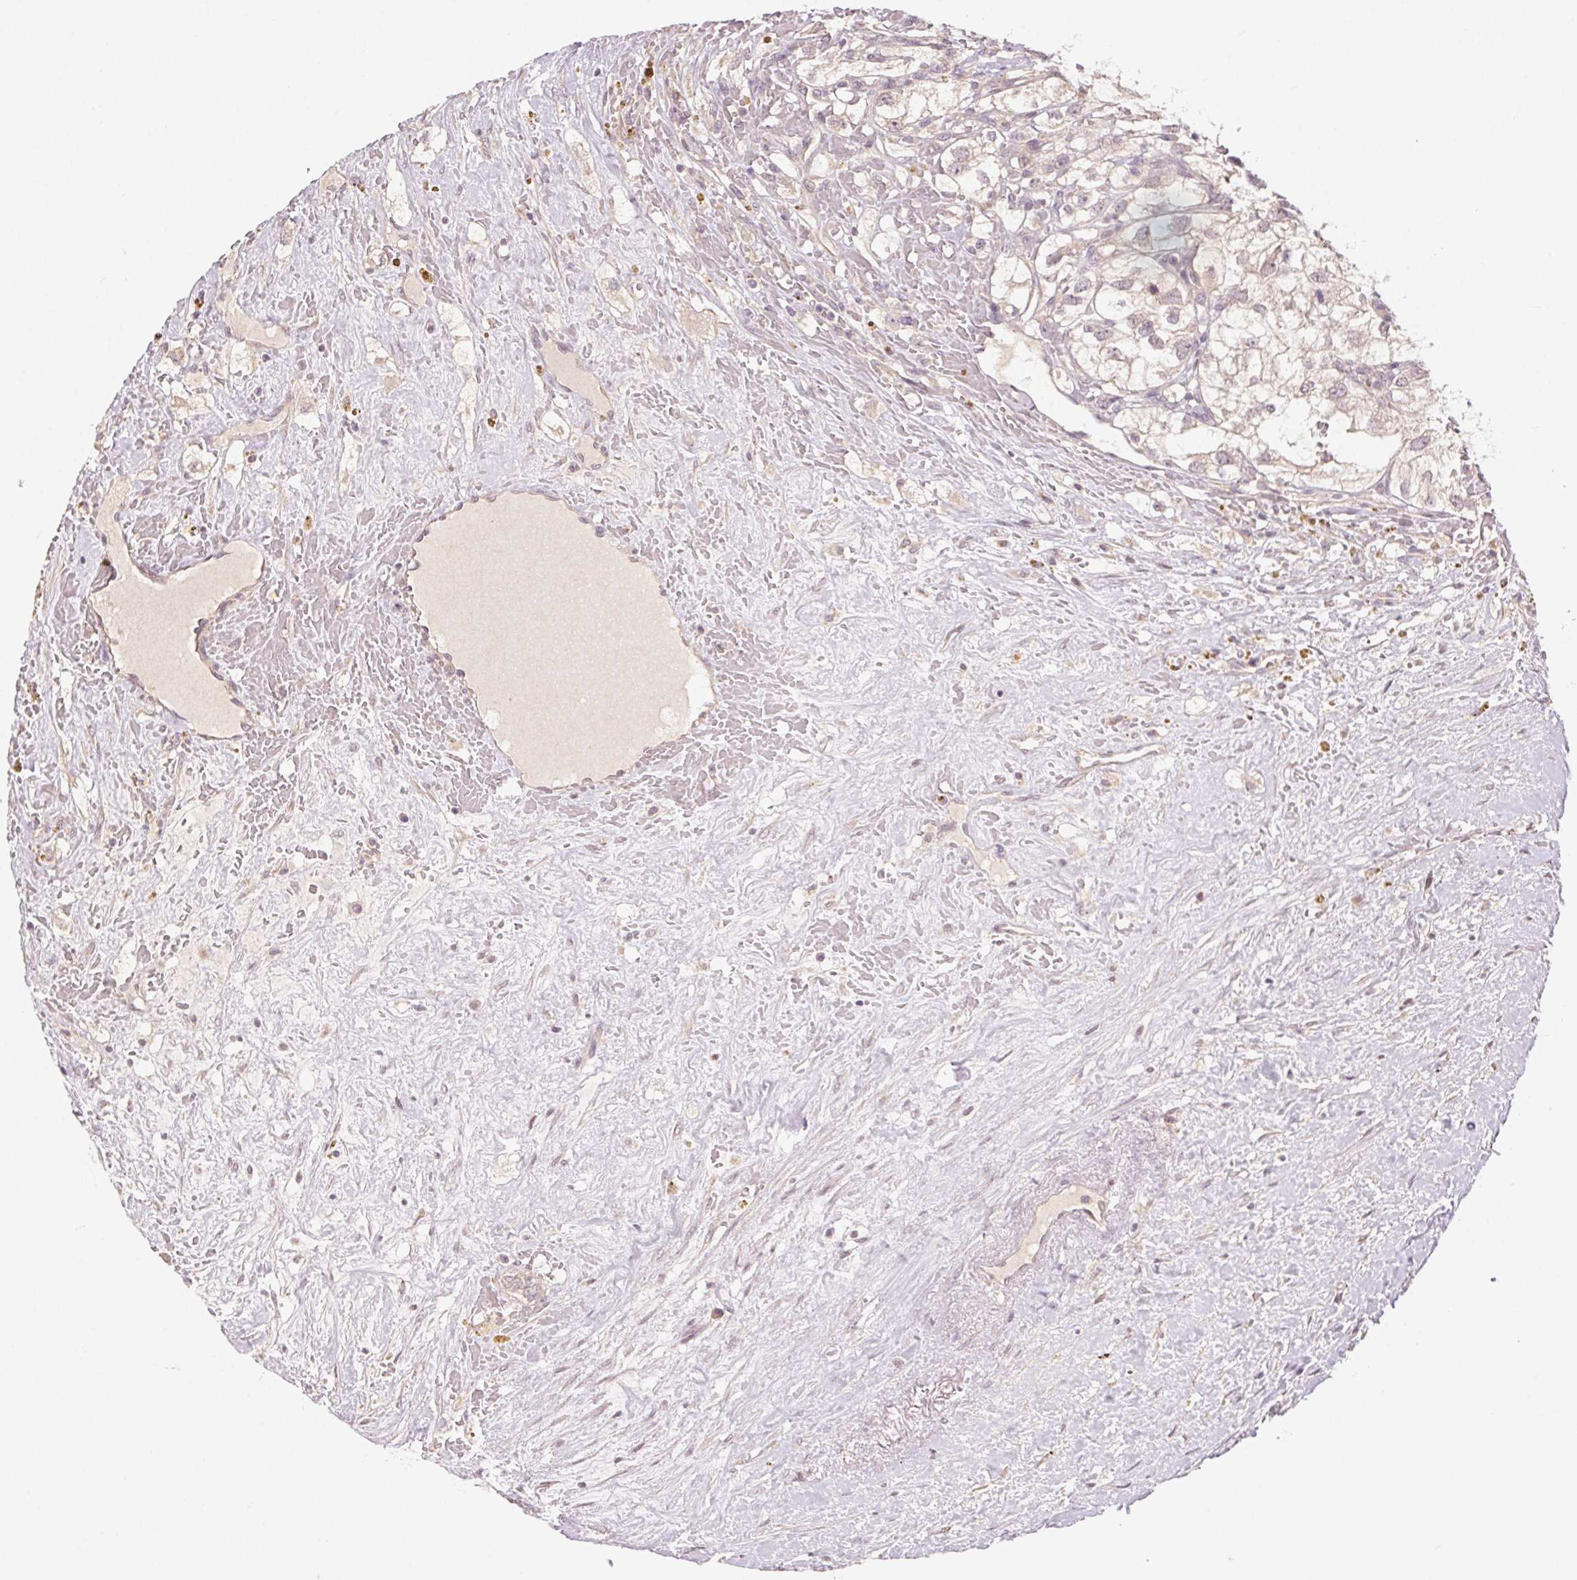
{"staining": {"intensity": "negative", "quantity": "none", "location": "none"}, "tissue": "renal cancer", "cell_type": "Tumor cells", "image_type": "cancer", "snomed": [{"axis": "morphology", "description": "Adenocarcinoma, NOS"}, {"axis": "topography", "description": "Kidney"}], "caption": "Histopathology image shows no significant protein expression in tumor cells of adenocarcinoma (renal).", "gene": "ATP1B3", "patient": {"sex": "male", "age": 59}}